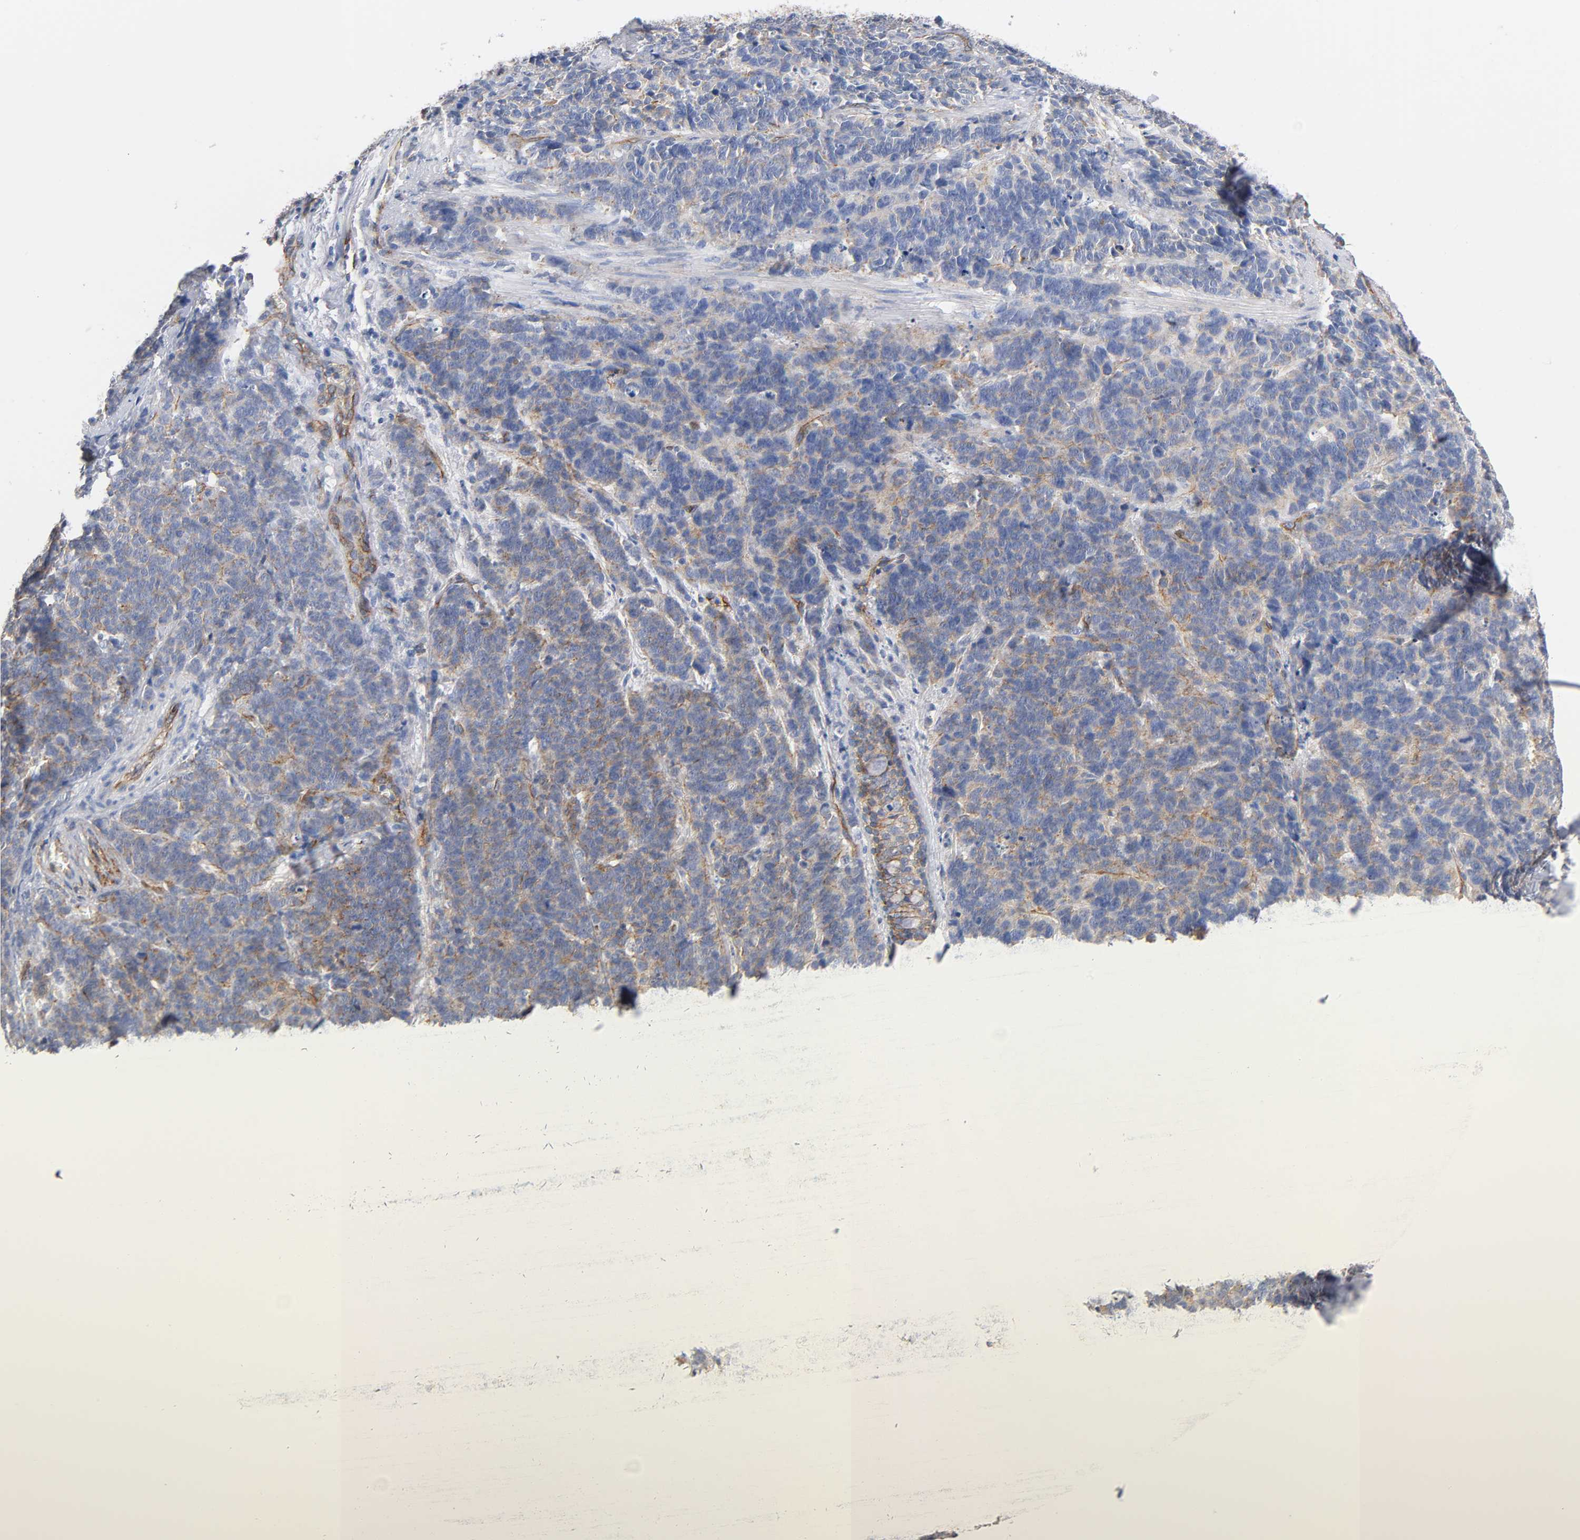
{"staining": {"intensity": "weak", "quantity": ">75%", "location": "cytoplasmic/membranous"}, "tissue": "lung cancer", "cell_type": "Tumor cells", "image_type": "cancer", "snomed": [{"axis": "morphology", "description": "Neoplasm, malignant, NOS"}, {"axis": "topography", "description": "Lung"}], "caption": "A brown stain shows weak cytoplasmic/membranous expression of a protein in human lung neoplasm (malignant) tumor cells.", "gene": "SPTAN1", "patient": {"sex": "female", "age": 58}}